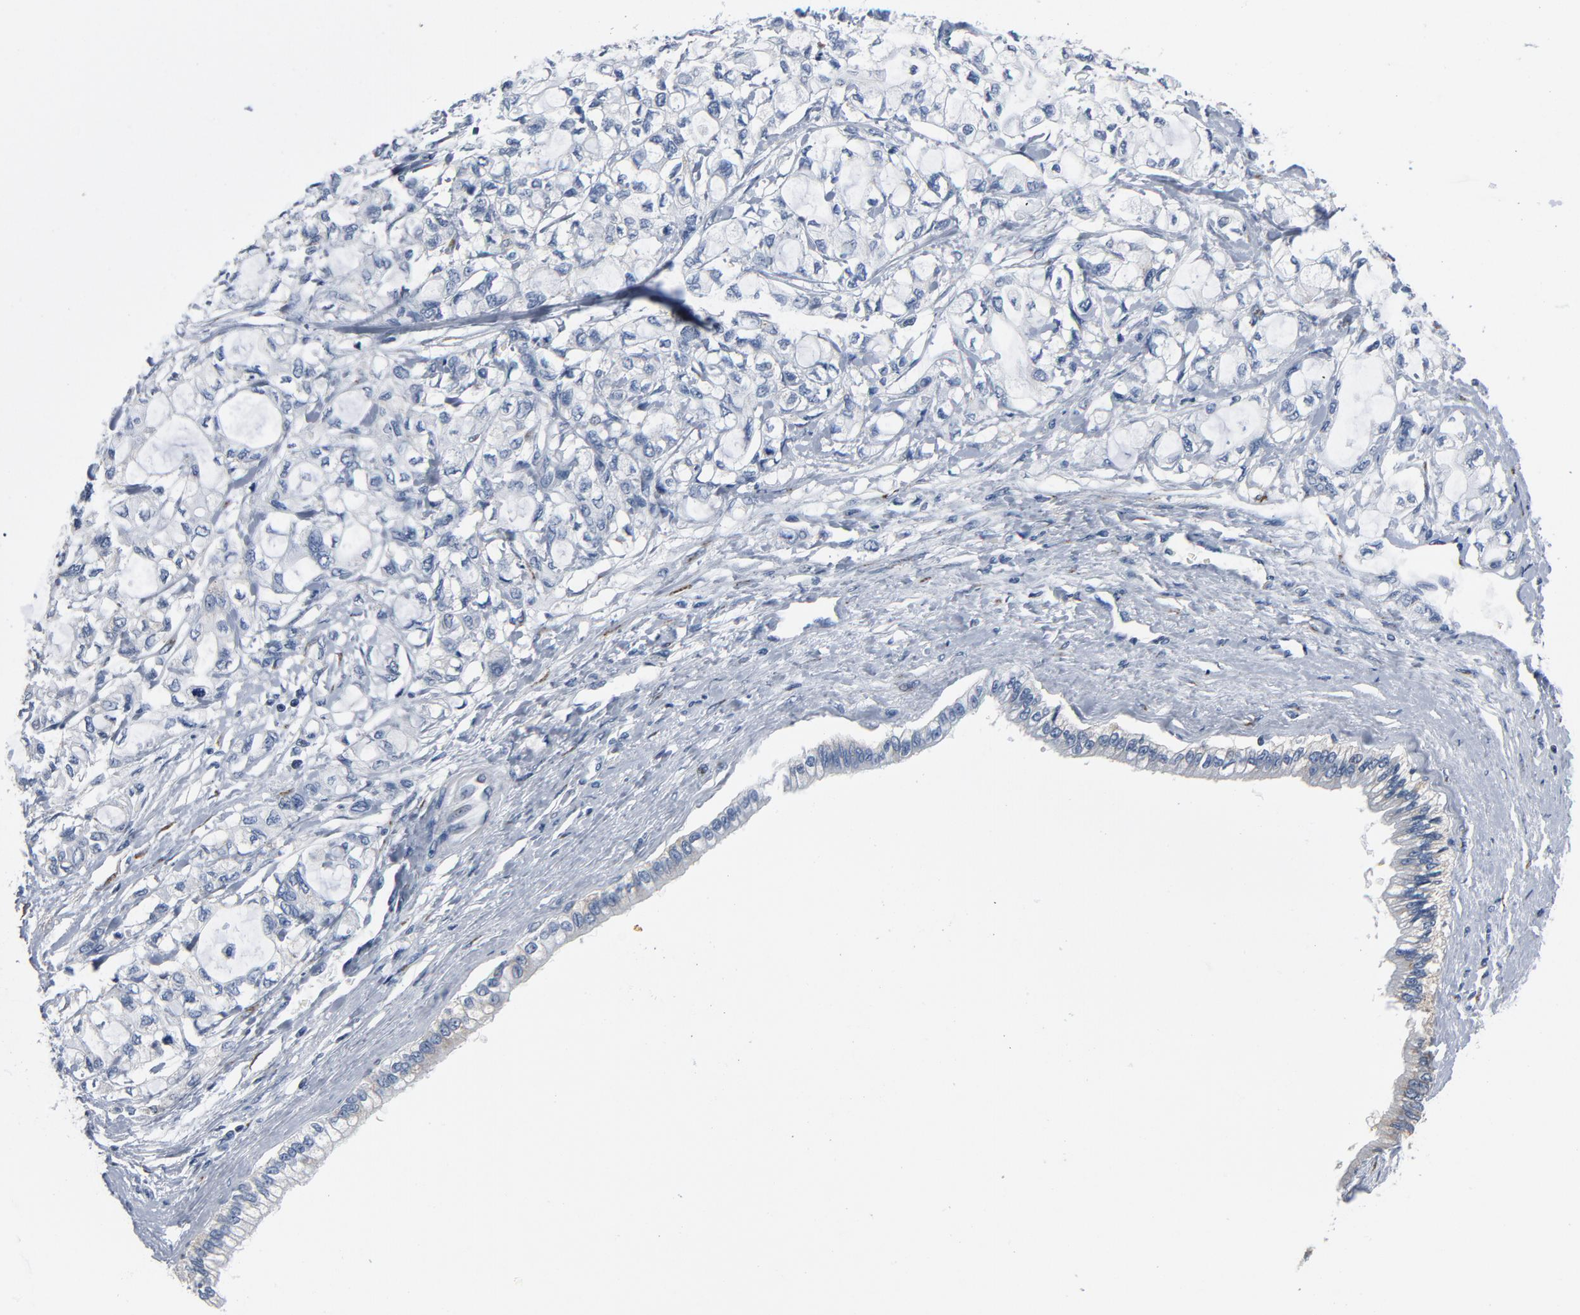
{"staining": {"intensity": "negative", "quantity": "none", "location": "none"}, "tissue": "pancreatic cancer", "cell_type": "Tumor cells", "image_type": "cancer", "snomed": [{"axis": "morphology", "description": "Adenocarcinoma, NOS"}, {"axis": "topography", "description": "Pancreas"}], "caption": "An immunohistochemistry micrograph of pancreatic cancer (adenocarcinoma) is shown. There is no staining in tumor cells of pancreatic cancer (adenocarcinoma). Brightfield microscopy of immunohistochemistry stained with DAB (3,3'-diaminobenzidine) (brown) and hematoxylin (blue), captured at high magnification.", "gene": "YIPF6", "patient": {"sex": "male", "age": 79}}